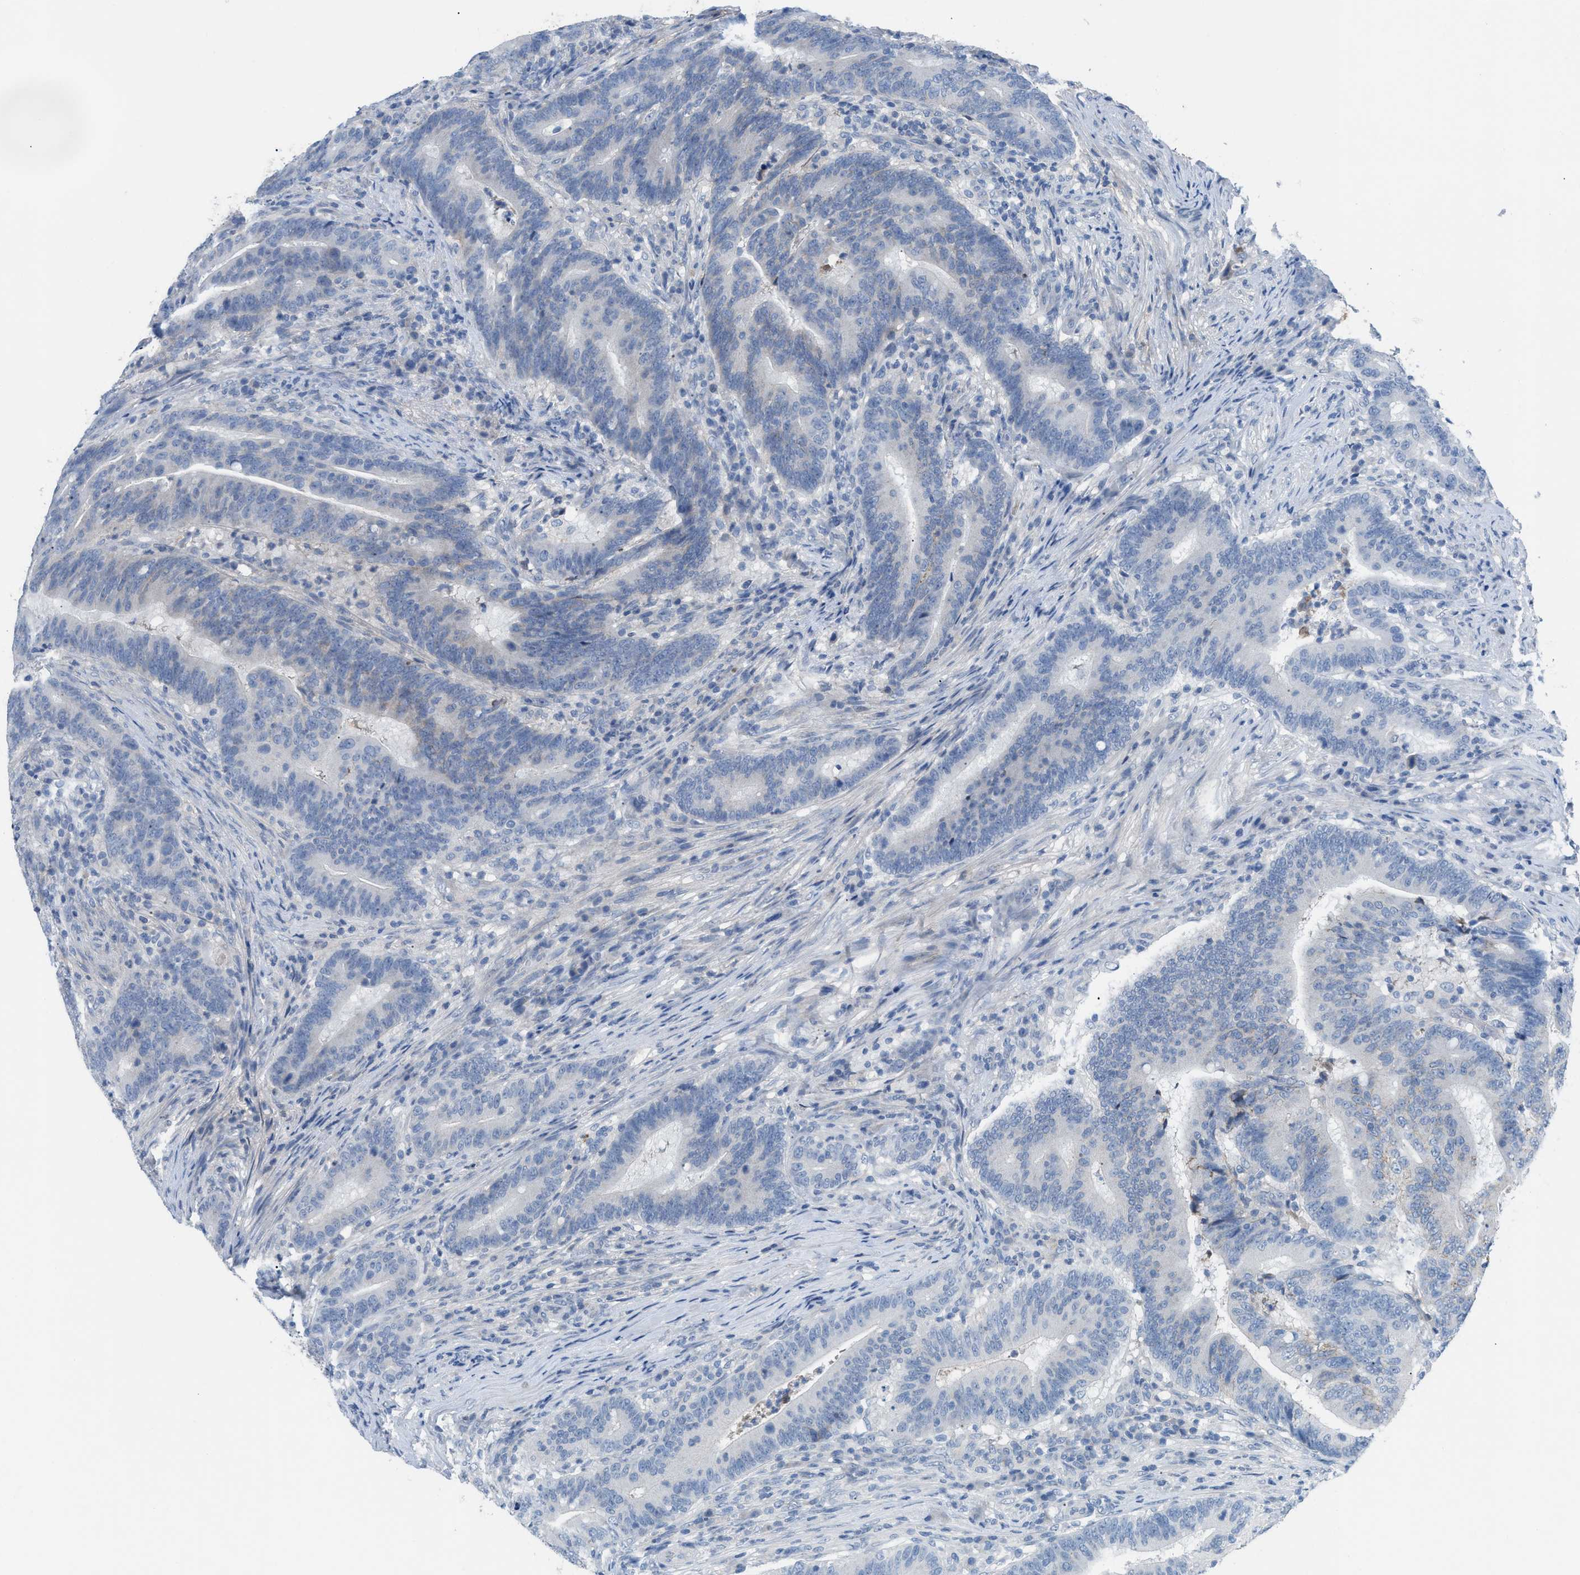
{"staining": {"intensity": "negative", "quantity": "none", "location": "none"}, "tissue": "colorectal cancer", "cell_type": "Tumor cells", "image_type": "cancer", "snomed": [{"axis": "morphology", "description": "Normal tissue, NOS"}, {"axis": "morphology", "description": "Adenocarcinoma, NOS"}, {"axis": "topography", "description": "Colon"}], "caption": "DAB immunohistochemical staining of human colorectal adenocarcinoma demonstrates no significant expression in tumor cells.", "gene": "HPX", "patient": {"sex": "female", "age": 66}}